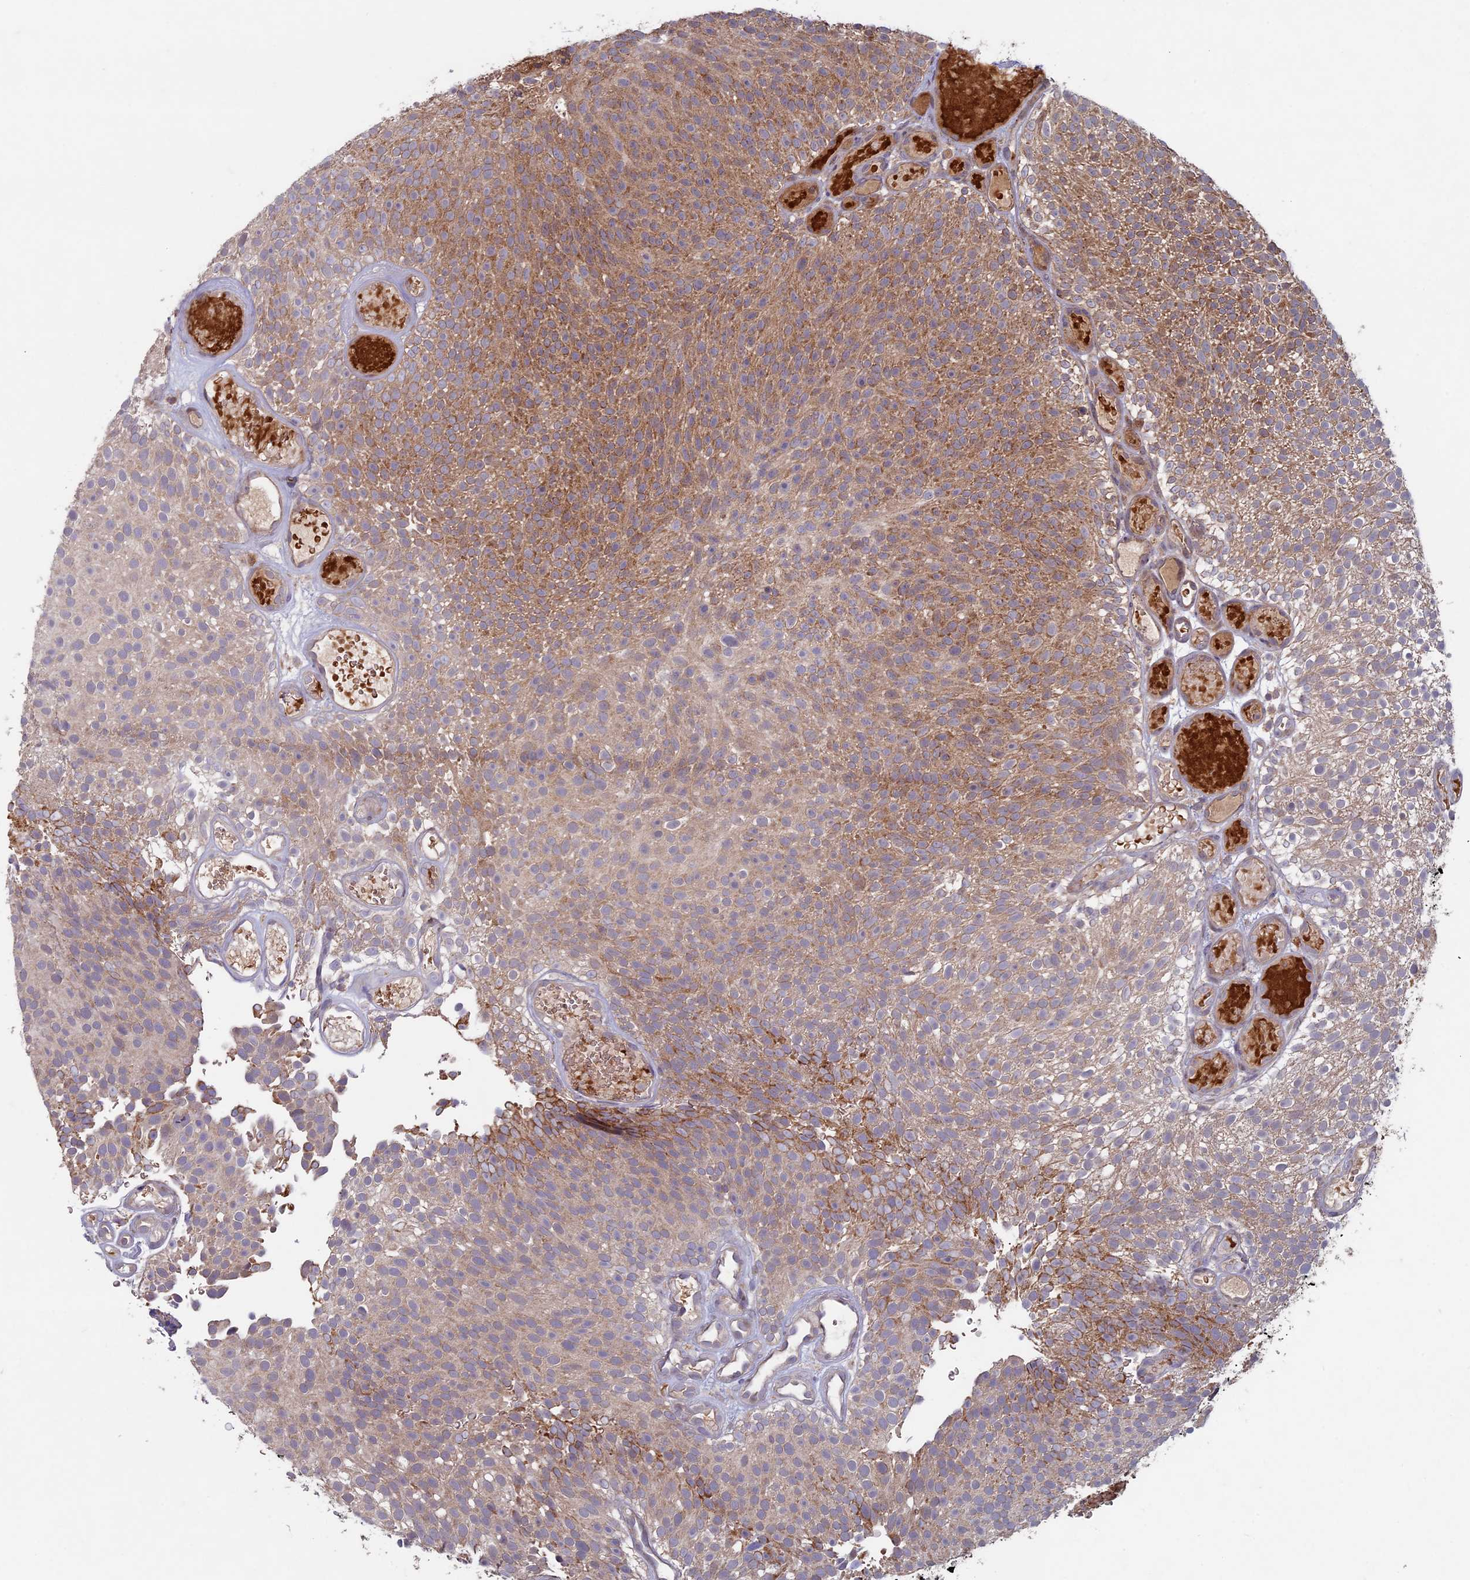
{"staining": {"intensity": "moderate", "quantity": ">75%", "location": "cytoplasmic/membranous"}, "tissue": "urothelial cancer", "cell_type": "Tumor cells", "image_type": "cancer", "snomed": [{"axis": "morphology", "description": "Urothelial carcinoma, Low grade"}, {"axis": "topography", "description": "Urinary bladder"}], "caption": "IHC image of human urothelial cancer stained for a protein (brown), which exhibits medium levels of moderate cytoplasmic/membranous positivity in about >75% of tumor cells.", "gene": "RCCD1", "patient": {"sex": "male", "age": 78}}